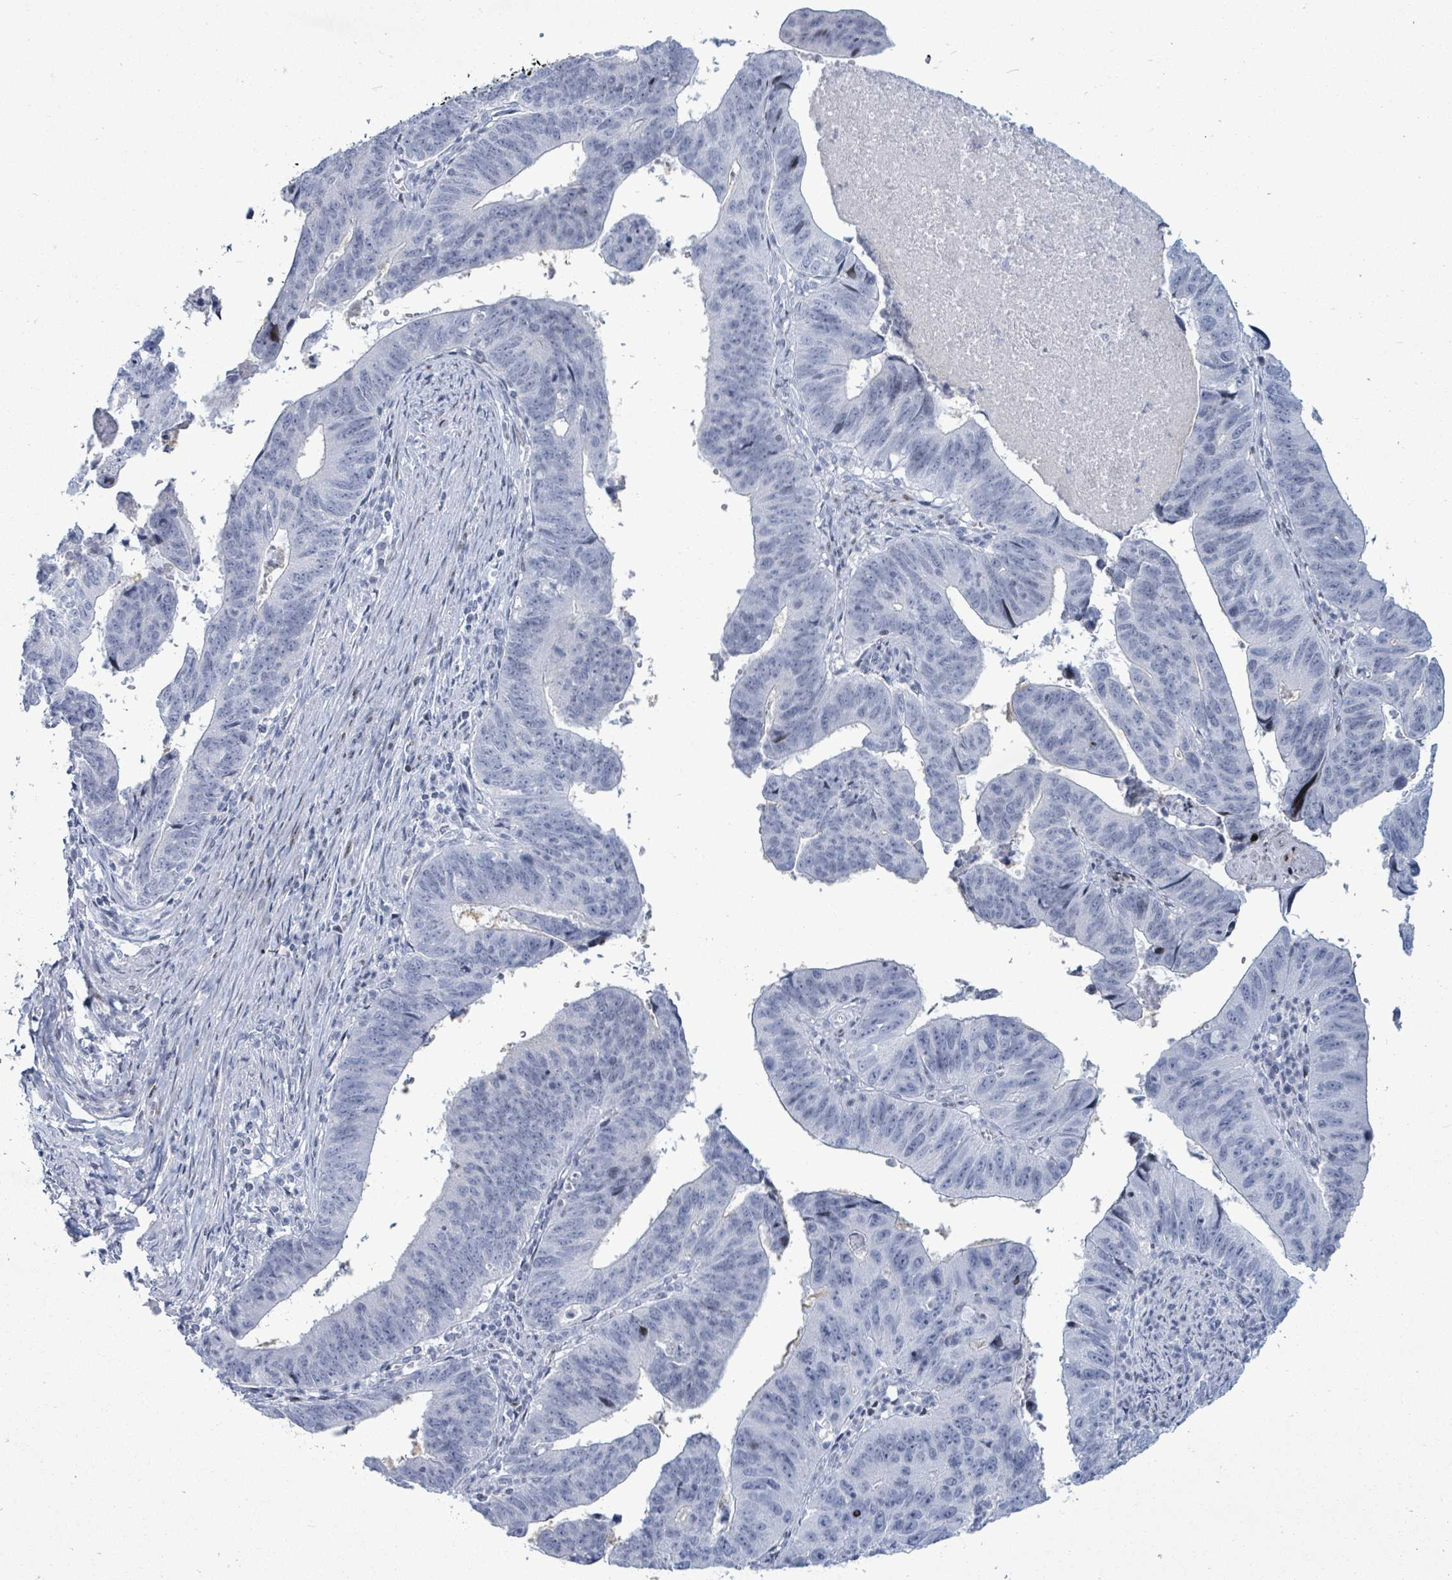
{"staining": {"intensity": "negative", "quantity": "none", "location": "none"}, "tissue": "stomach cancer", "cell_type": "Tumor cells", "image_type": "cancer", "snomed": [{"axis": "morphology", "description": "Adenocarcinoma, NOS"}, {"axis": "topography", "description": "Stomach"}], "caption": "Immunohistochemistry image of human stomach adenocarcinoma stained for a protein (brown), which demonstrates no positivity in tumor cells.", "gene": "MALL", "patient": {"sex": "male", "age": 59}}